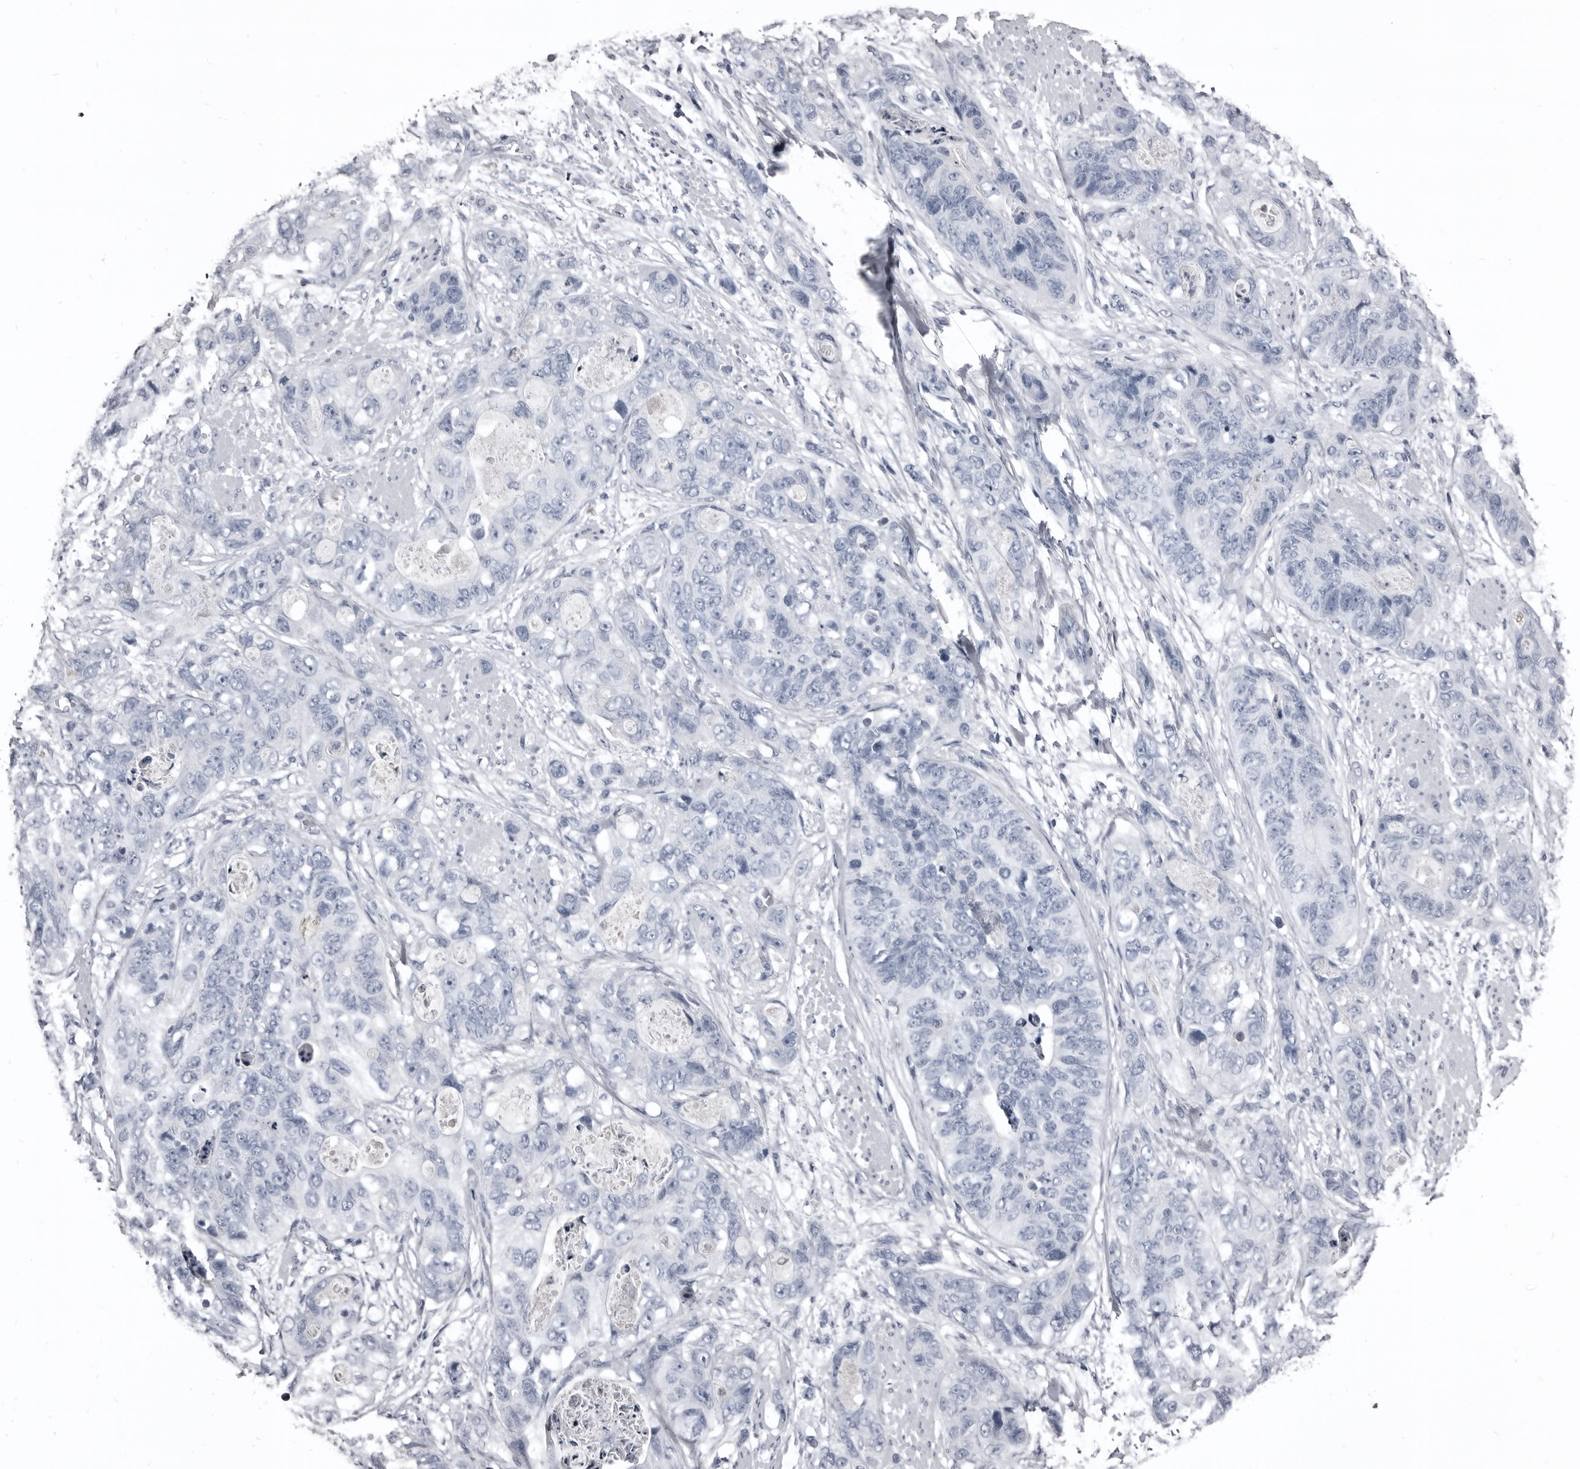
{"staining": {"intensity": "negative", "quantity": "none", "location": "none"}, "tissue": "stomach cancer", "cell_type": "Tumor cells", "image_type": "cancer", "snomed": [{"axis": "morphology", "description": "Adenocarcinoma, NOS"}, {"axis": "topography", "description": "Stomach"}], "caption": "Stomach cancer was stained to show a protein in brown. There is no significant staining in tumor cells.", "gene": "GREB1", "patient": {"sex": "female", "age": 89}}